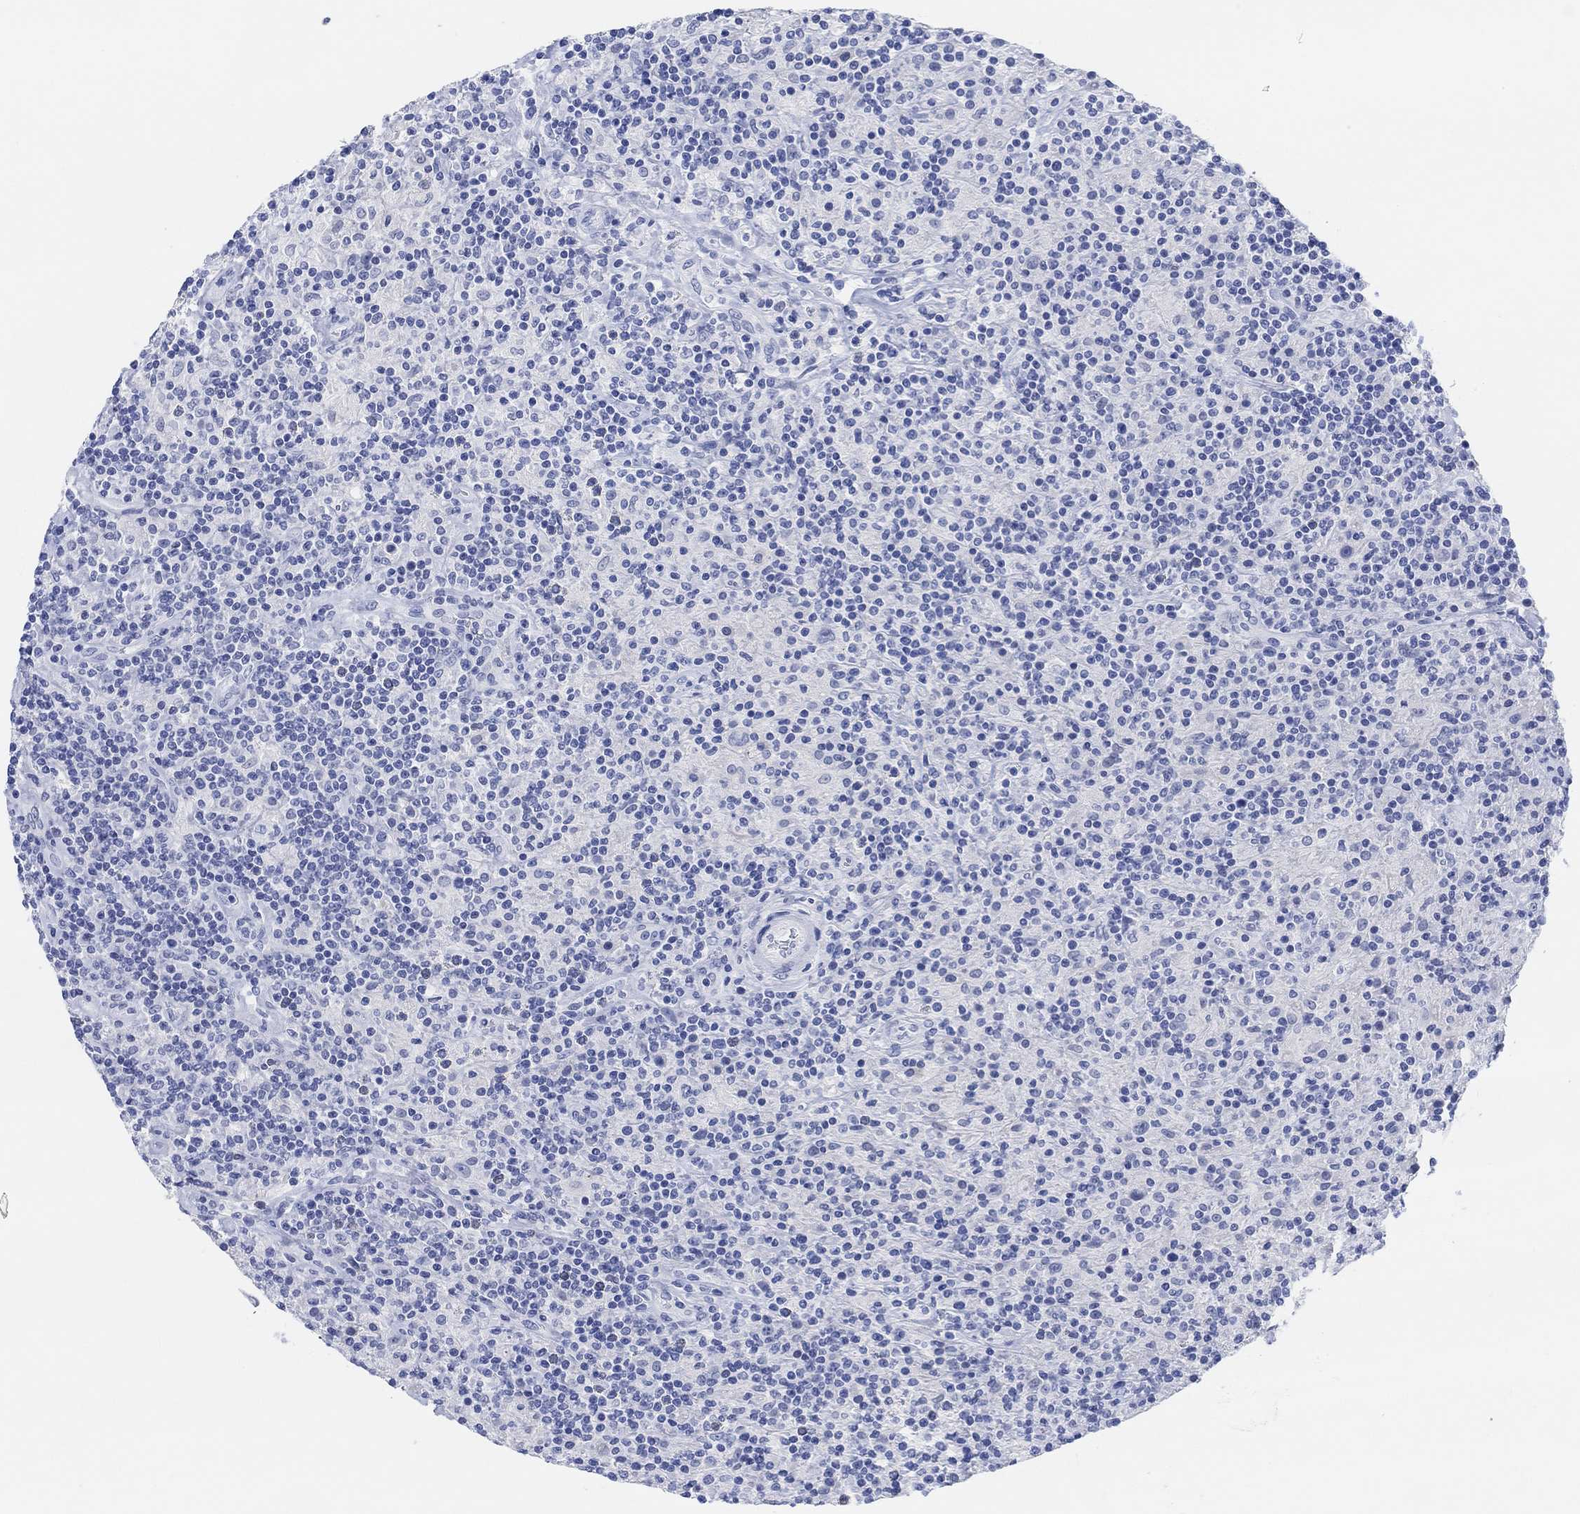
{"staining": {"intensity": "negative", "quantity": "none", "location": "none"}, "tissue": "lymphoma", "cell_type": "Tumor cells", "image_type": "cancer", "snomed": [{"axis": "morphology", "description": "Hodgkin's disease, NOS"}, {"axis": "topography", "description": "Lymph node"}], "caption": "DAB immunohistochemical staining of lymphoma demonstrates no significant expression in tumor cells.", "gene": "ENO4", "patient": {"sex": "male", "age": 70}}